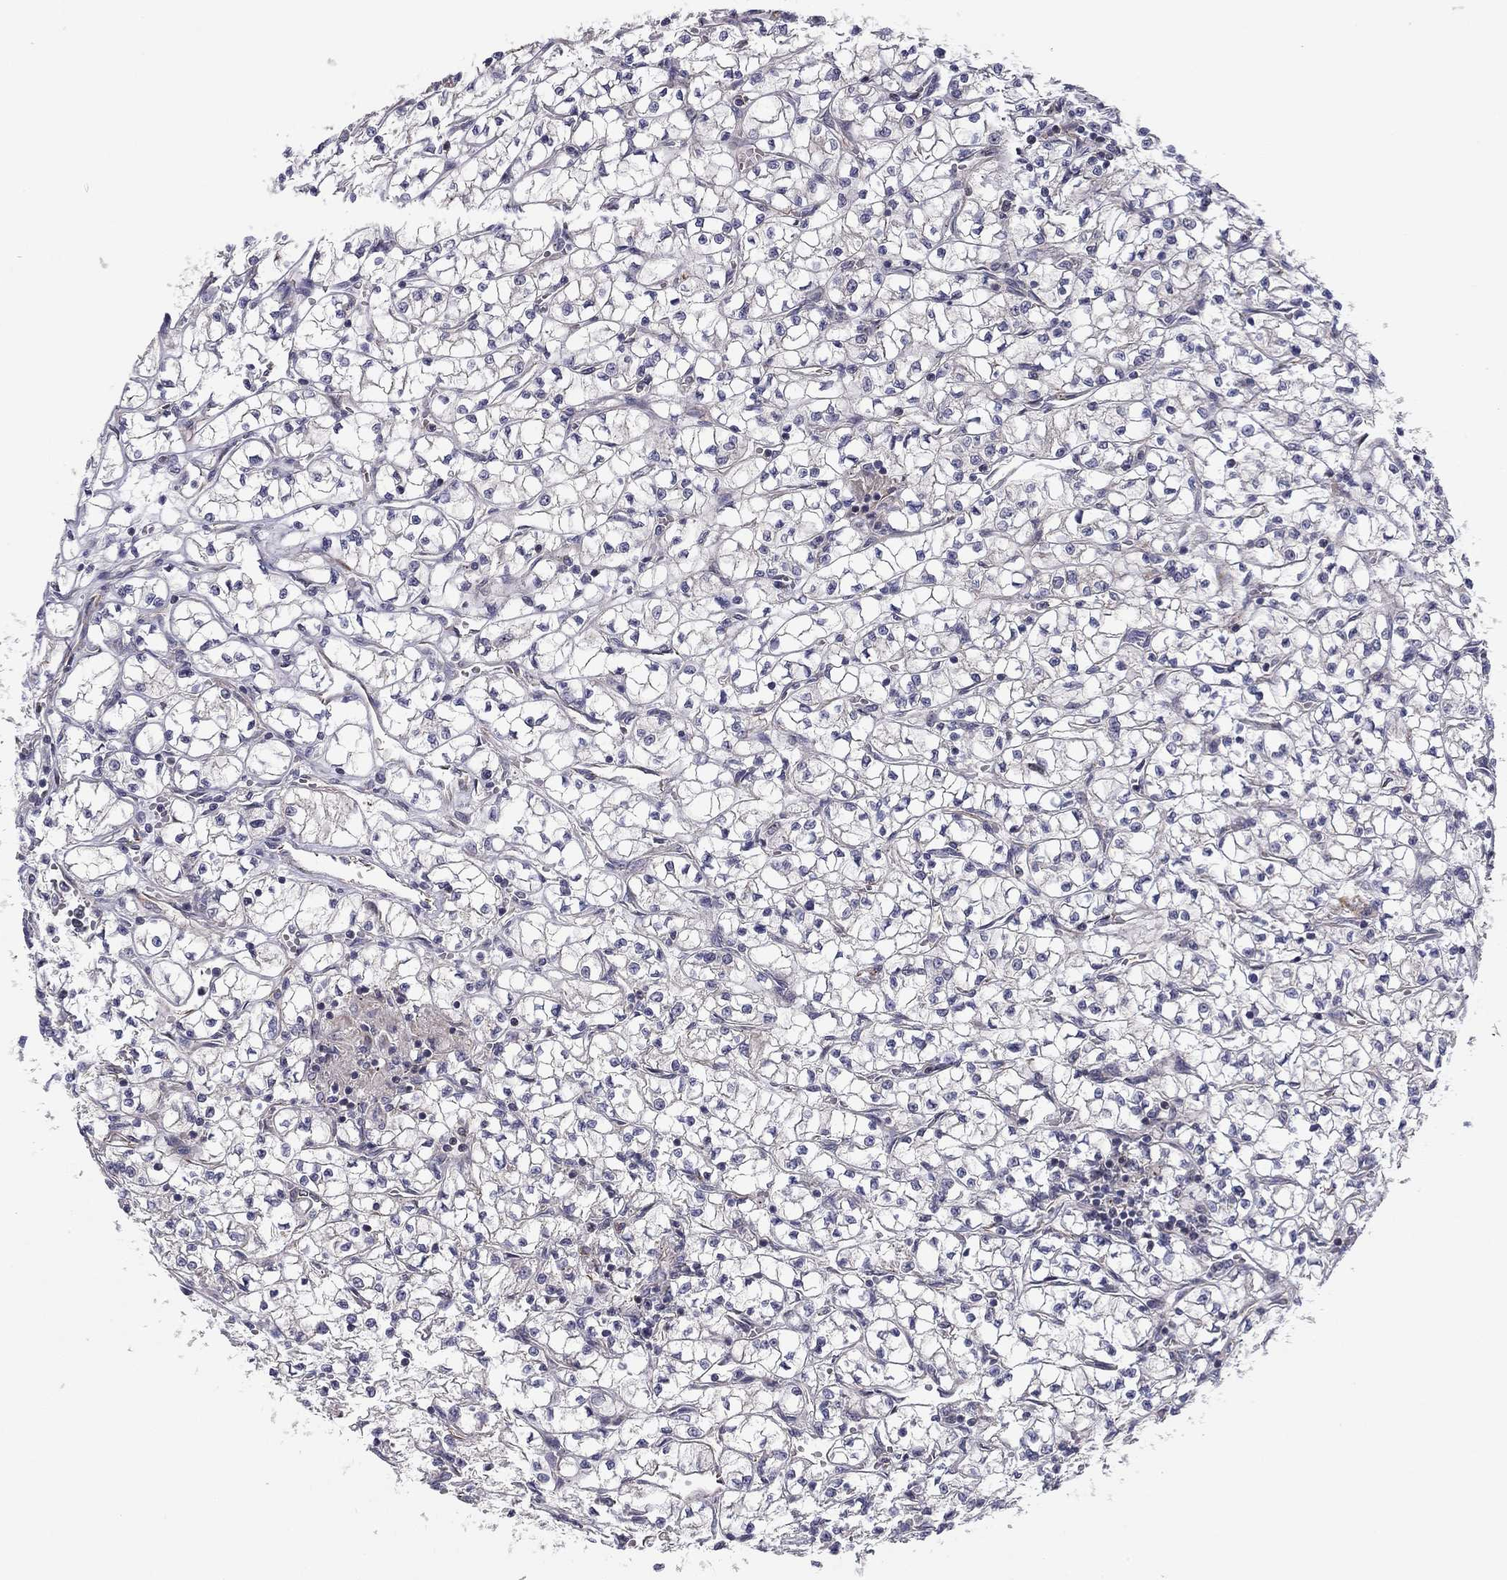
{"staining": {"intensity": "negative", "quantity": "none", "location": "none"}, "tissue": "renal cancer", "cell_type": "Tumor cells", "image_type": "cancer", "snomed": [{"axis": "morphology", "description": "Adenocarcinoma, NOS"}, {"axis": "topography", "description": "Kidney"}], "caption": "This micrograph is of renal adenocarcinoma stained with immunohistochemistry to label a protein in brown with the nuclei are counter-stained blue. There is no staining in tumor cells. Nuclei are stained in blue.", "gene": "CLSTN1", "patient": {"sex": "female", "age": 64}}